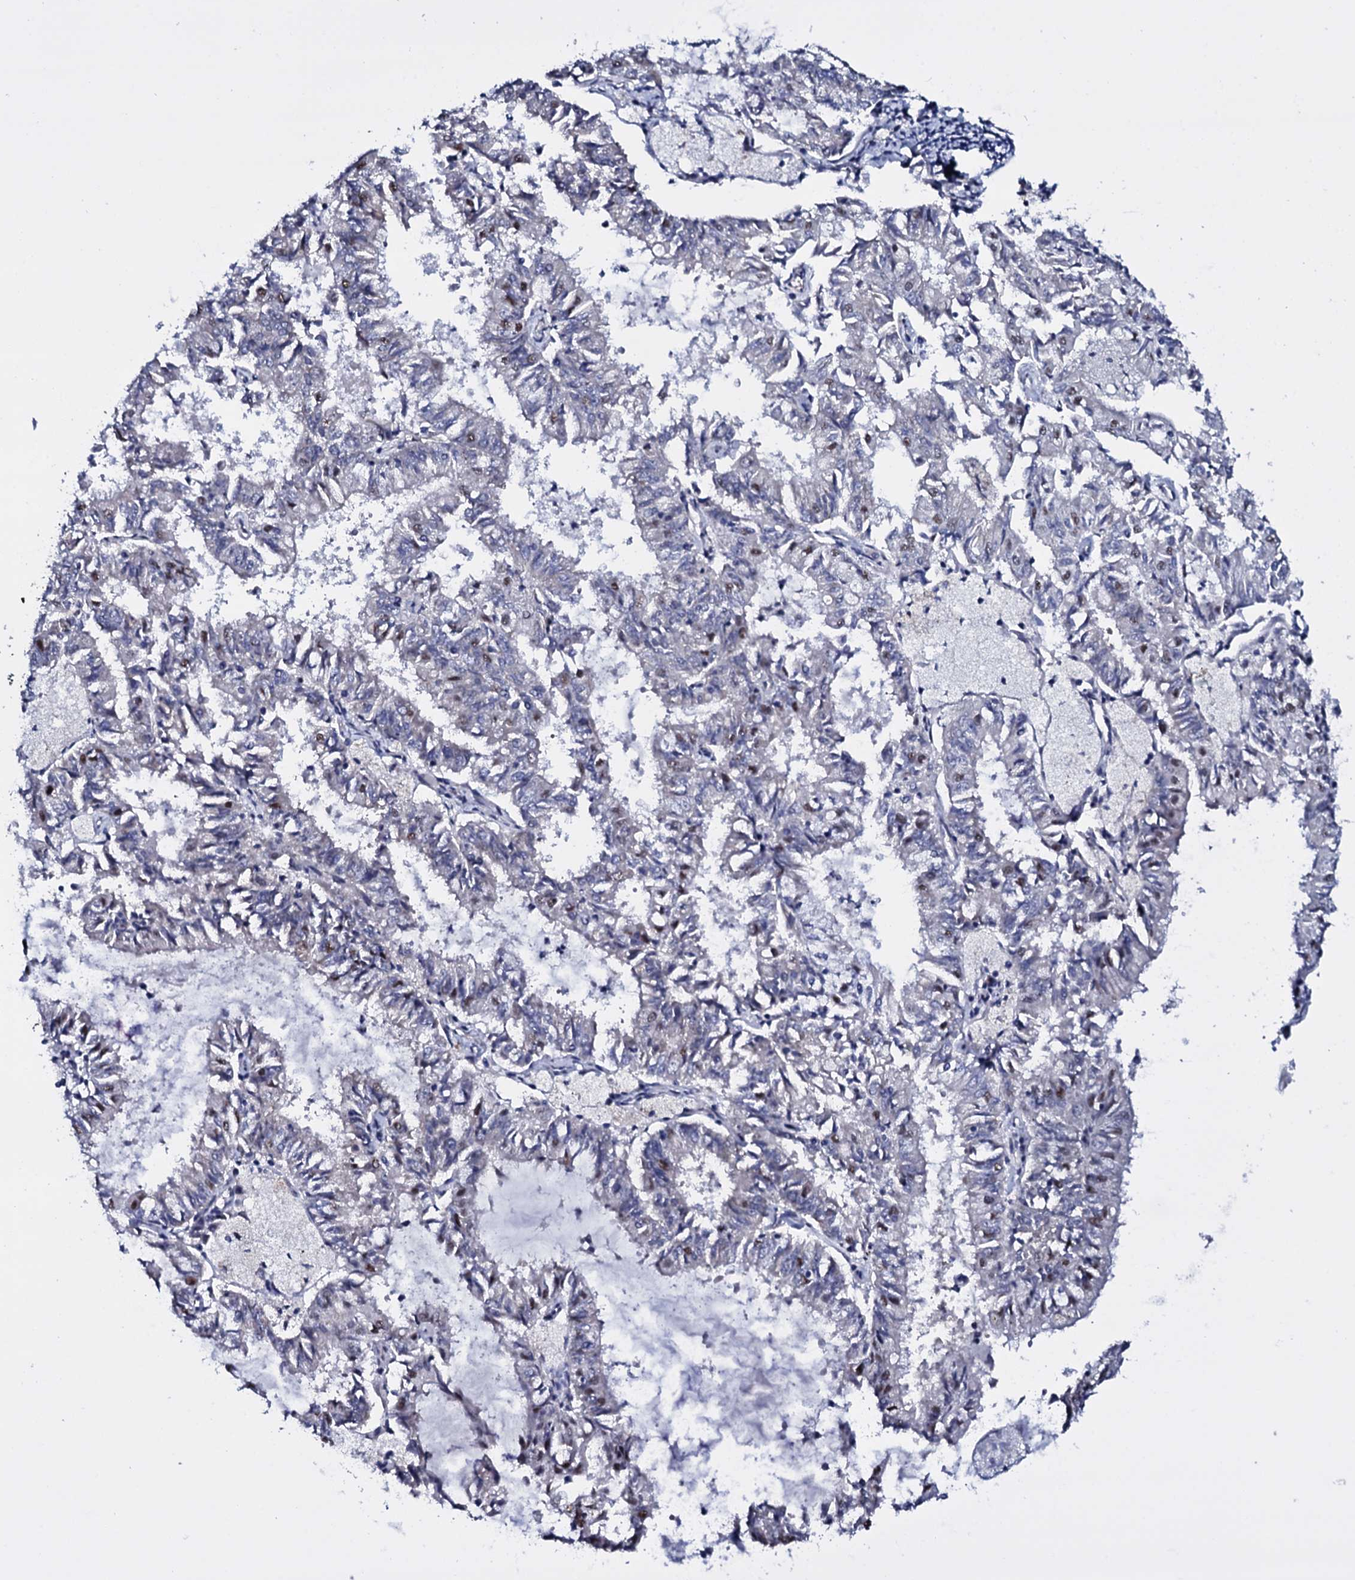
{"staining": {"intensity": "negative", "quantity": "none", "location": "none"}, "tissue": "endometrial cancer", "cell_type": "Tumor cells", "image_type": "cancer", "snomed": [{"axis": "morphology", "description": "Adenocarcinoma, NOS"}, {"axis": "topography", "description": "Endometrium"}], "caption": "There is no significant expression in tumor cells of endometrial cancer (adenocarcinoma). The staining was performed using DAB to visualize the protein expression in brown, while the nuclei were stained in blue with hematoxylin (Magnification: 20x).", "gene": "GAREM1", "patient": {"sex": "female", "age": 57}}